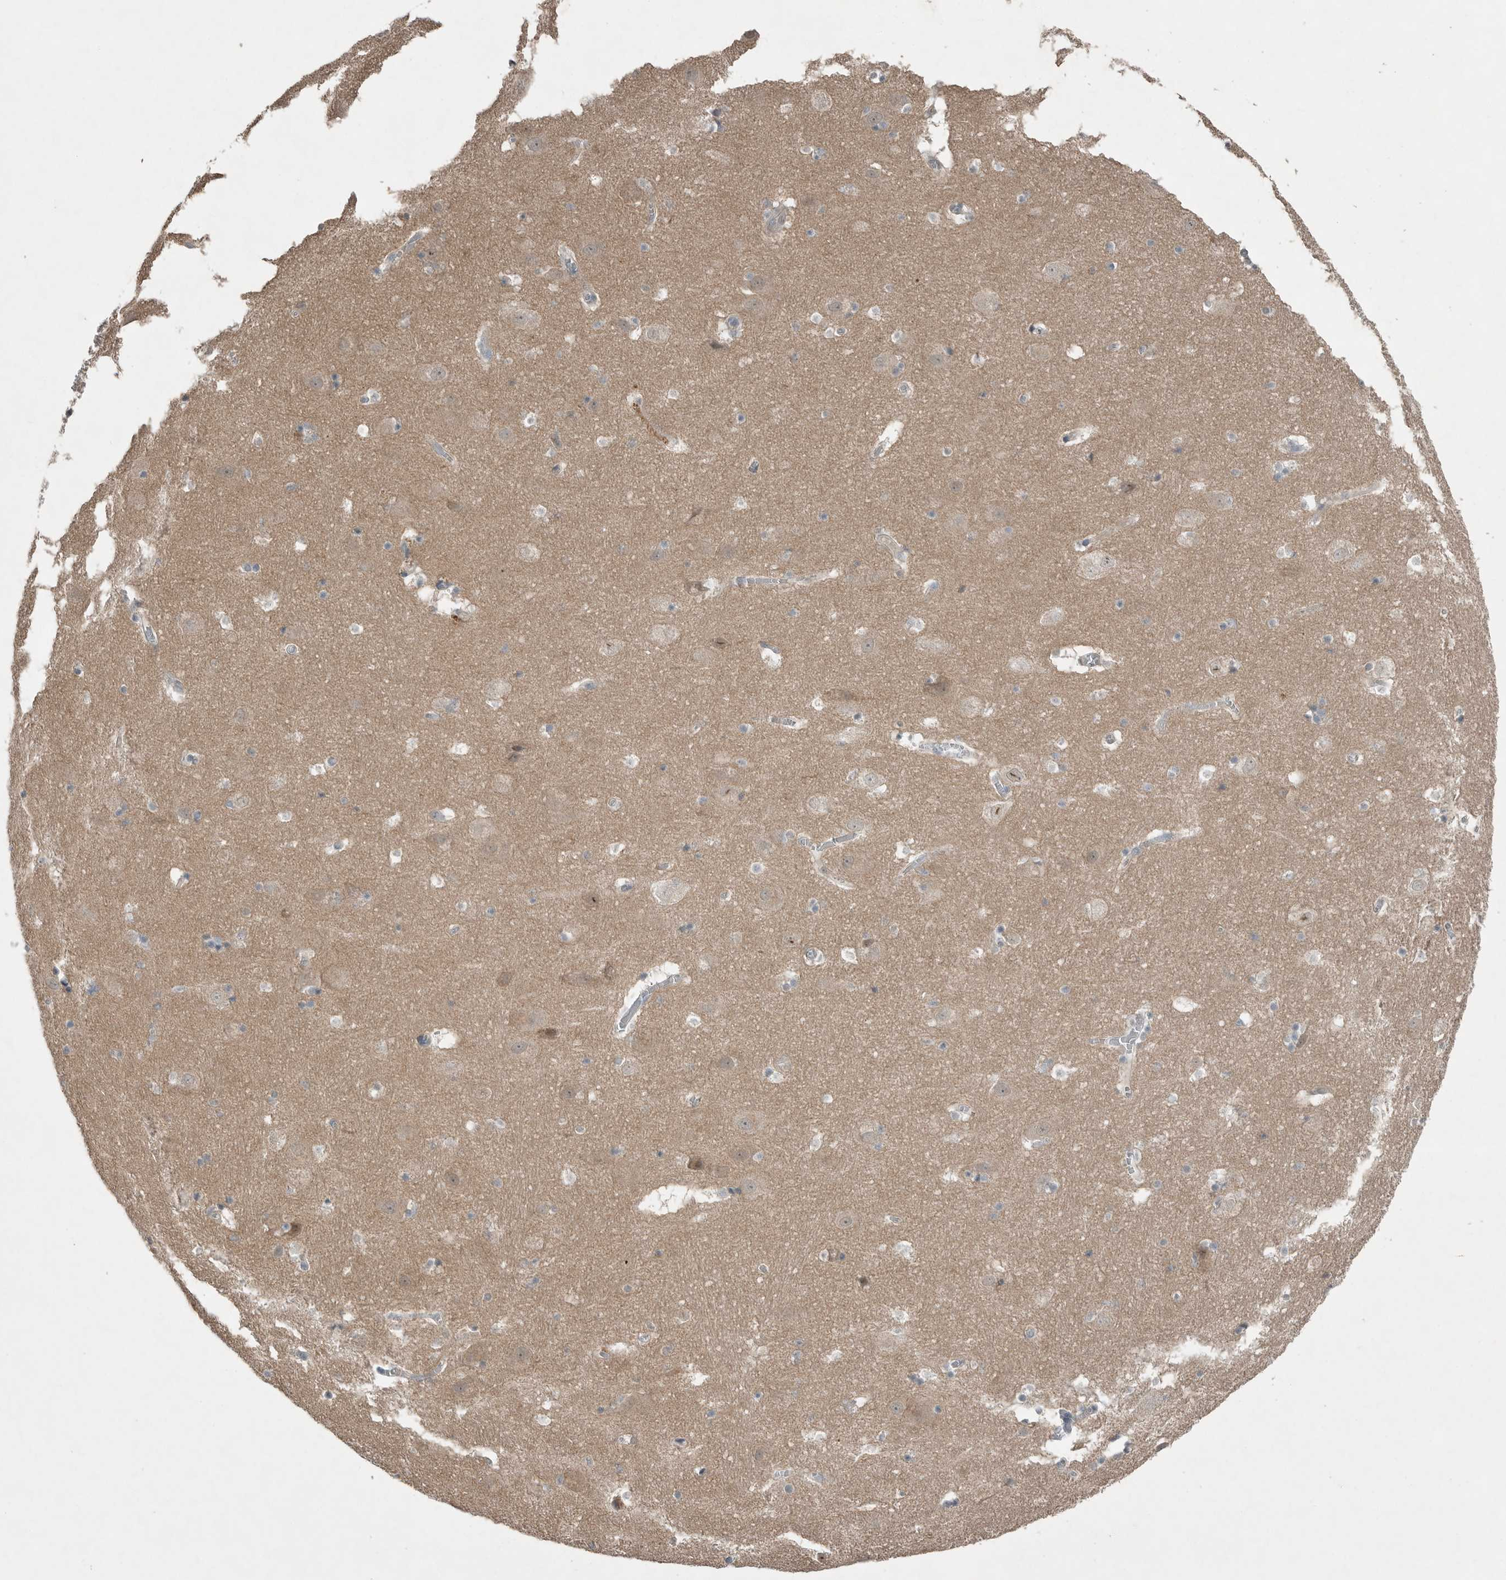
{"staining": {"intensity": "negative", "quantity": "none", "location": "none"}, "tissue": "hippocampus", "cell_type": "Glial cells", "image_type": "normal", "snomed": [{"axis": "morphology", "description": "Normal tissue, NOS"}, {"axis": "topography", "description": "Hippocampus"}], "caption": "This is an immunohistochemistry histopathology image of normal human hippocampus. There is no positivity in glial cells.", "gene": "MFAP3L", "patient": {"sex": "male", "age": 45}}